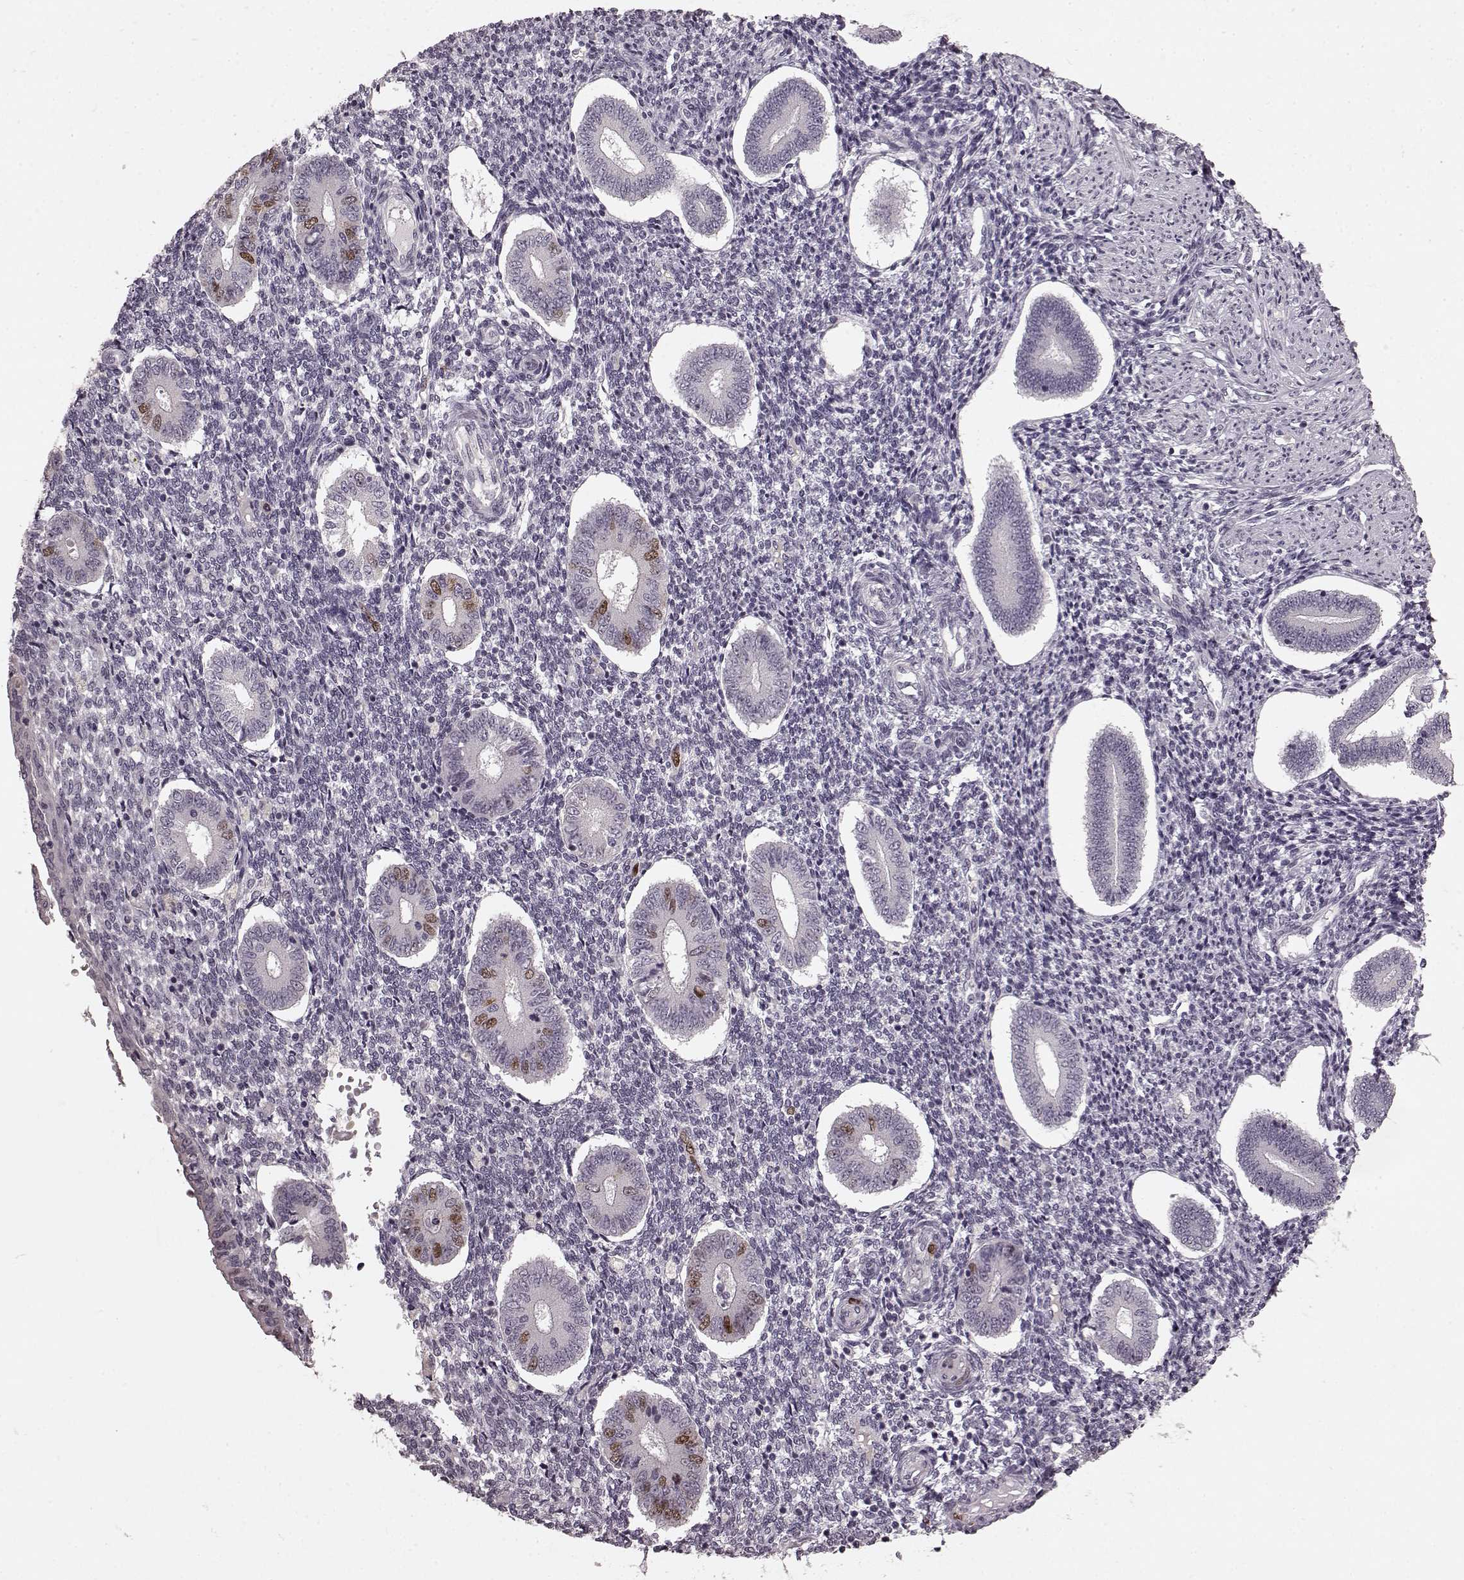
{"staining": {"intensity": "negative", "quantity": "none", "location": "none"}, "tissue": "endometrium", "cell_type": "Cells in endometrial stroma", "image_type": "normal", "snomed": [{"axis": "morphology", "description": "Normal tissue, NOS"}, {"axis": "topography", "description": "Endometrium"}], "caption": "A photomicrograph of endometrium stained for a protein exhibits no brown staining in cells in endometrial stroma. Brightfield microscopy of IHC stained with DAB (brown) and hematoxylin (blue), captured at high magnification.", "gene": "CCNA2", "patient": {"sex": "female", "age": 40}}